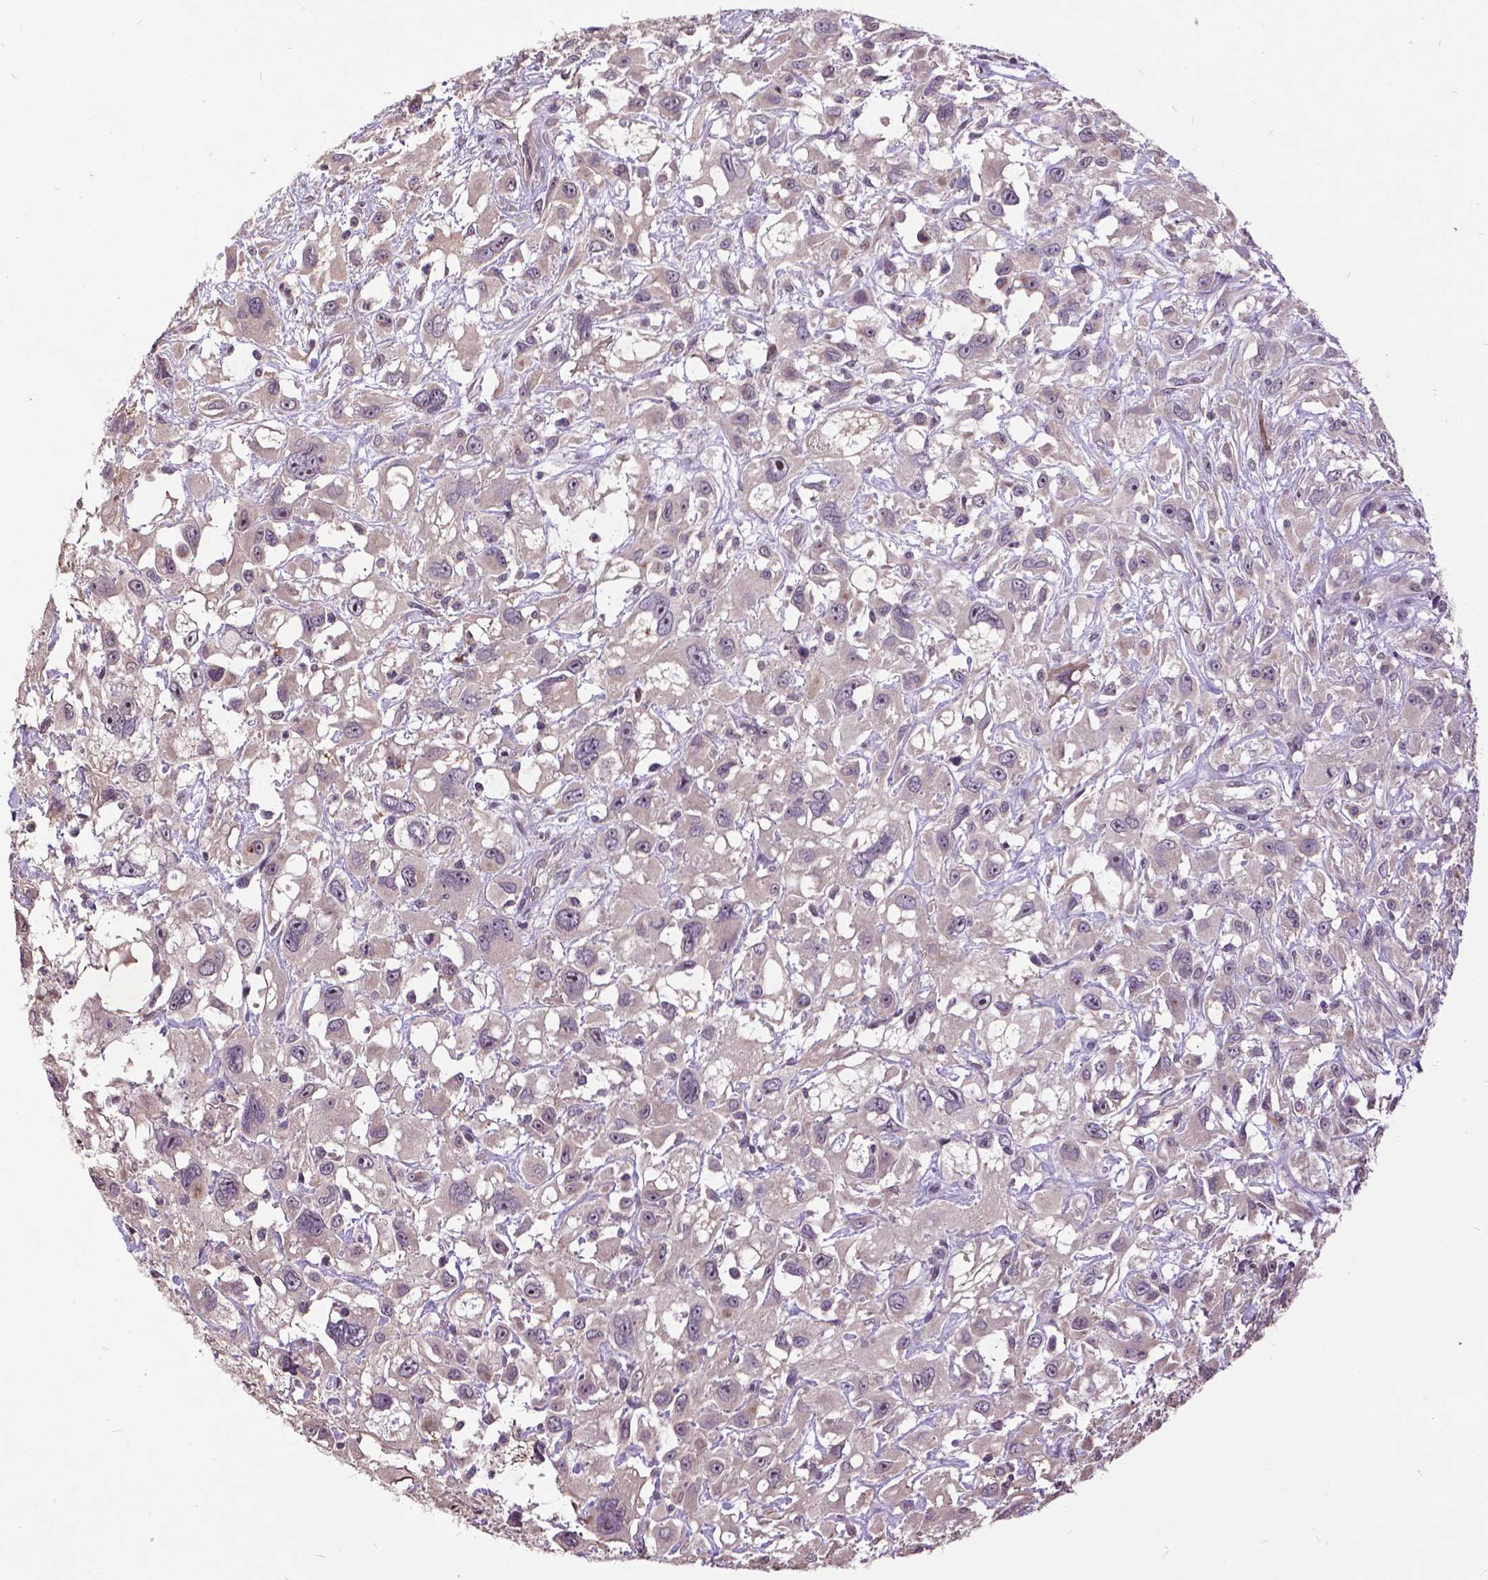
{"staining": {"intensity": "weak", "quantity": "<25%", "location": "nuclear"}, "tissue": "head and neck cancer", "cell_type": "Tumor cells", "image_type": "cancer", "snomed": [{"axis": "morphology", "description": "Squamous cell carcinoma, NOS"}, {"axis": "morphology", "description": "Squamous cell carcinoma, metastatic, NOS"}, {"axis": "topography", "description": "Oral tissue"}, {"axis": "topography", "description": "Head-Neck"}], "caption": "Micrograph shows no significant protein positivity in tumor cells of head and neck squamous cell carcinoma.", "gene": "AP1S3", "patient": {"sex": "female", "age": 85}}